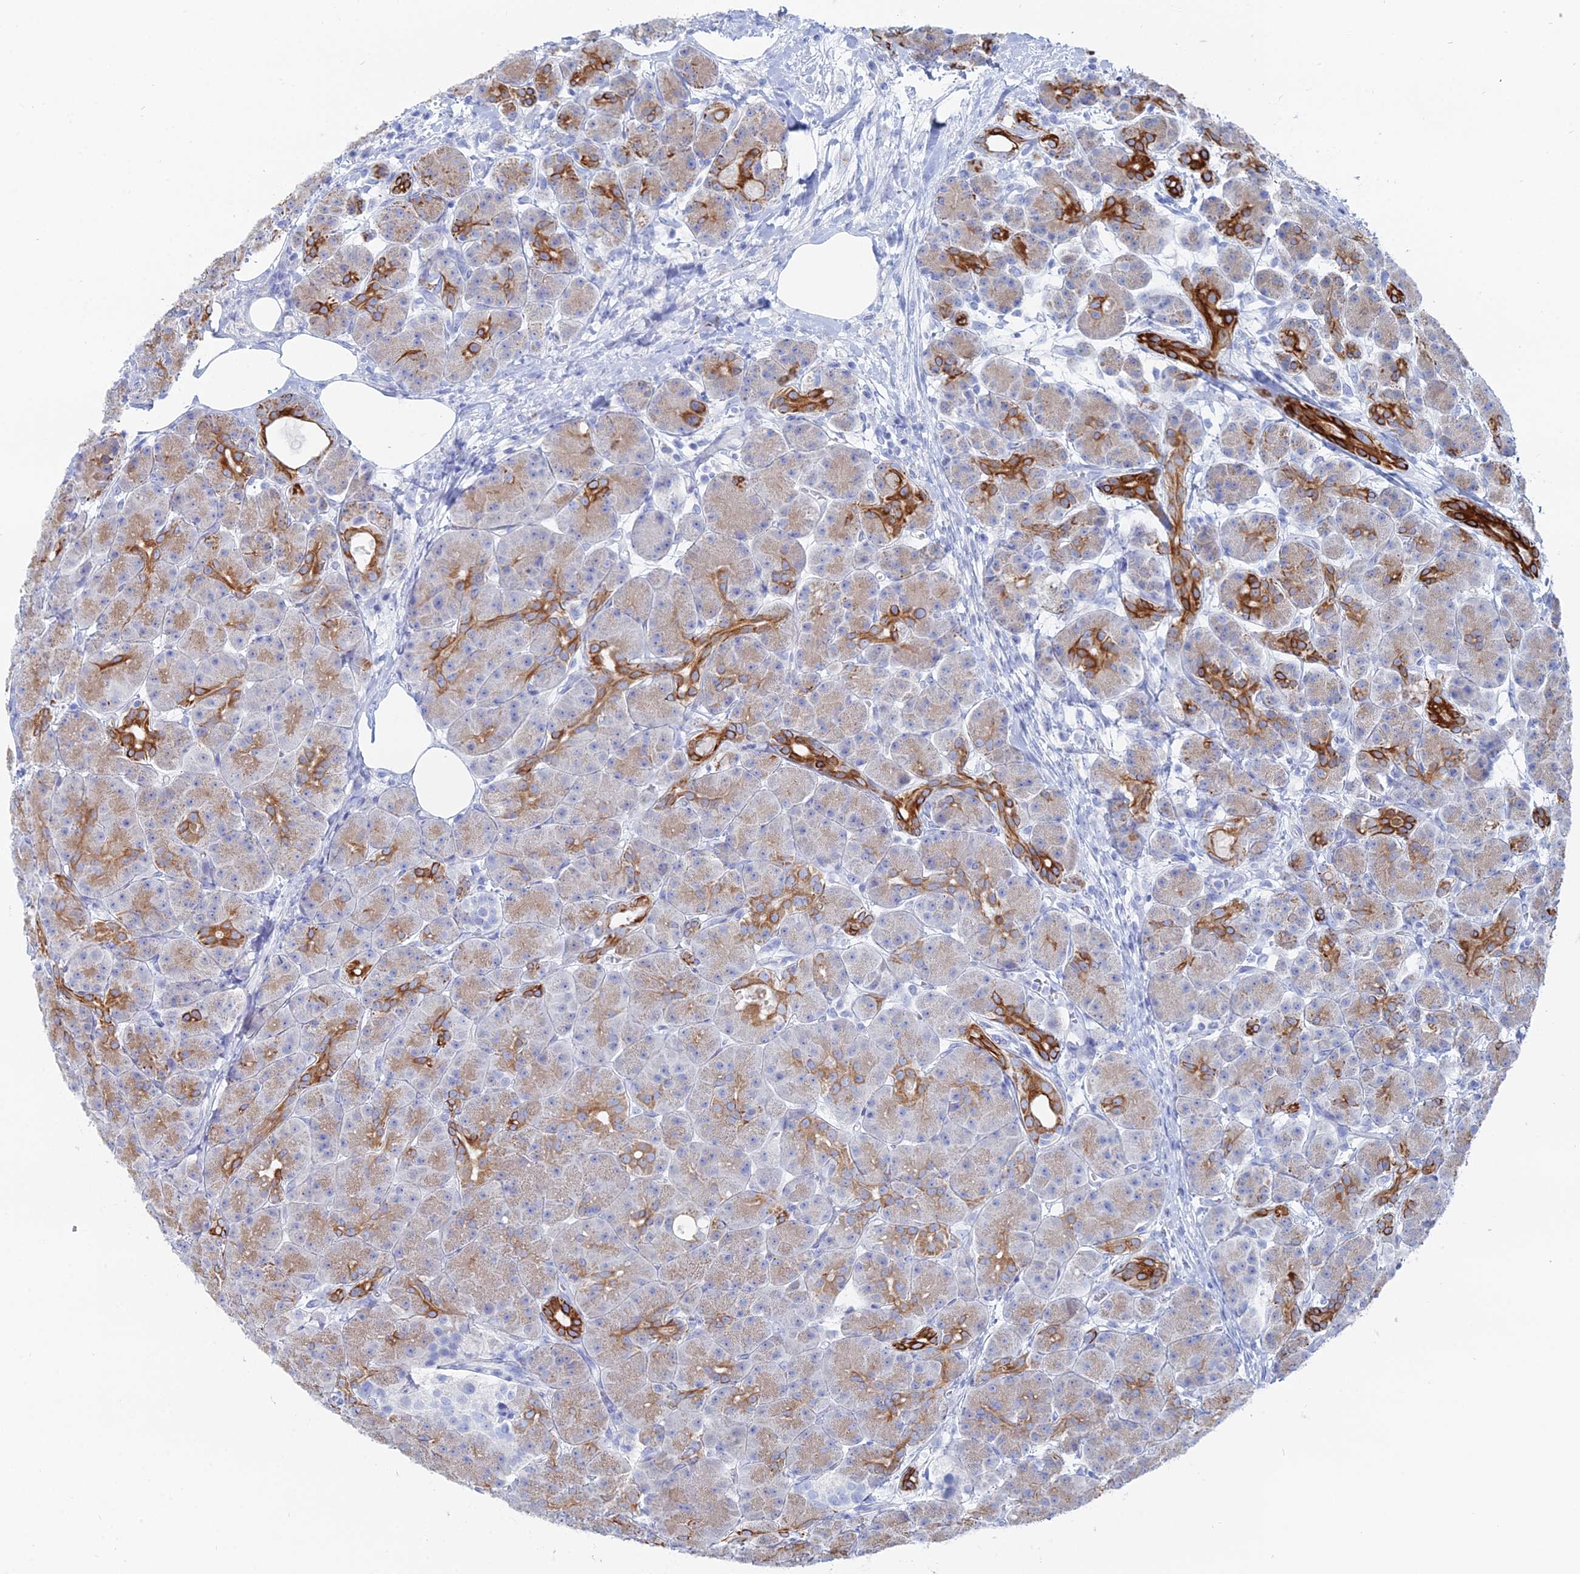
{"staining": {"intensity": "strong", "quantity": "<25%", "location": "cytoplasmic/membranous"}, "tissue": "pancreas", "cell_type": "Exocrine glandular cells", "image_type": "normal", "snomed": [{"axis": "morphology", "description": "Normal tissue, NOS"}, {"axis": "topography", "description": "Pancreas"}], "caption": "Immunohistochemical staining of unremarkable human pancreas displays medium levels of strong cytoplasmic/membranous expression in approximately <25% of exocrine glandular cells.", "gene": "DHX34", "patient": {"sex": "male", "age": 63}}